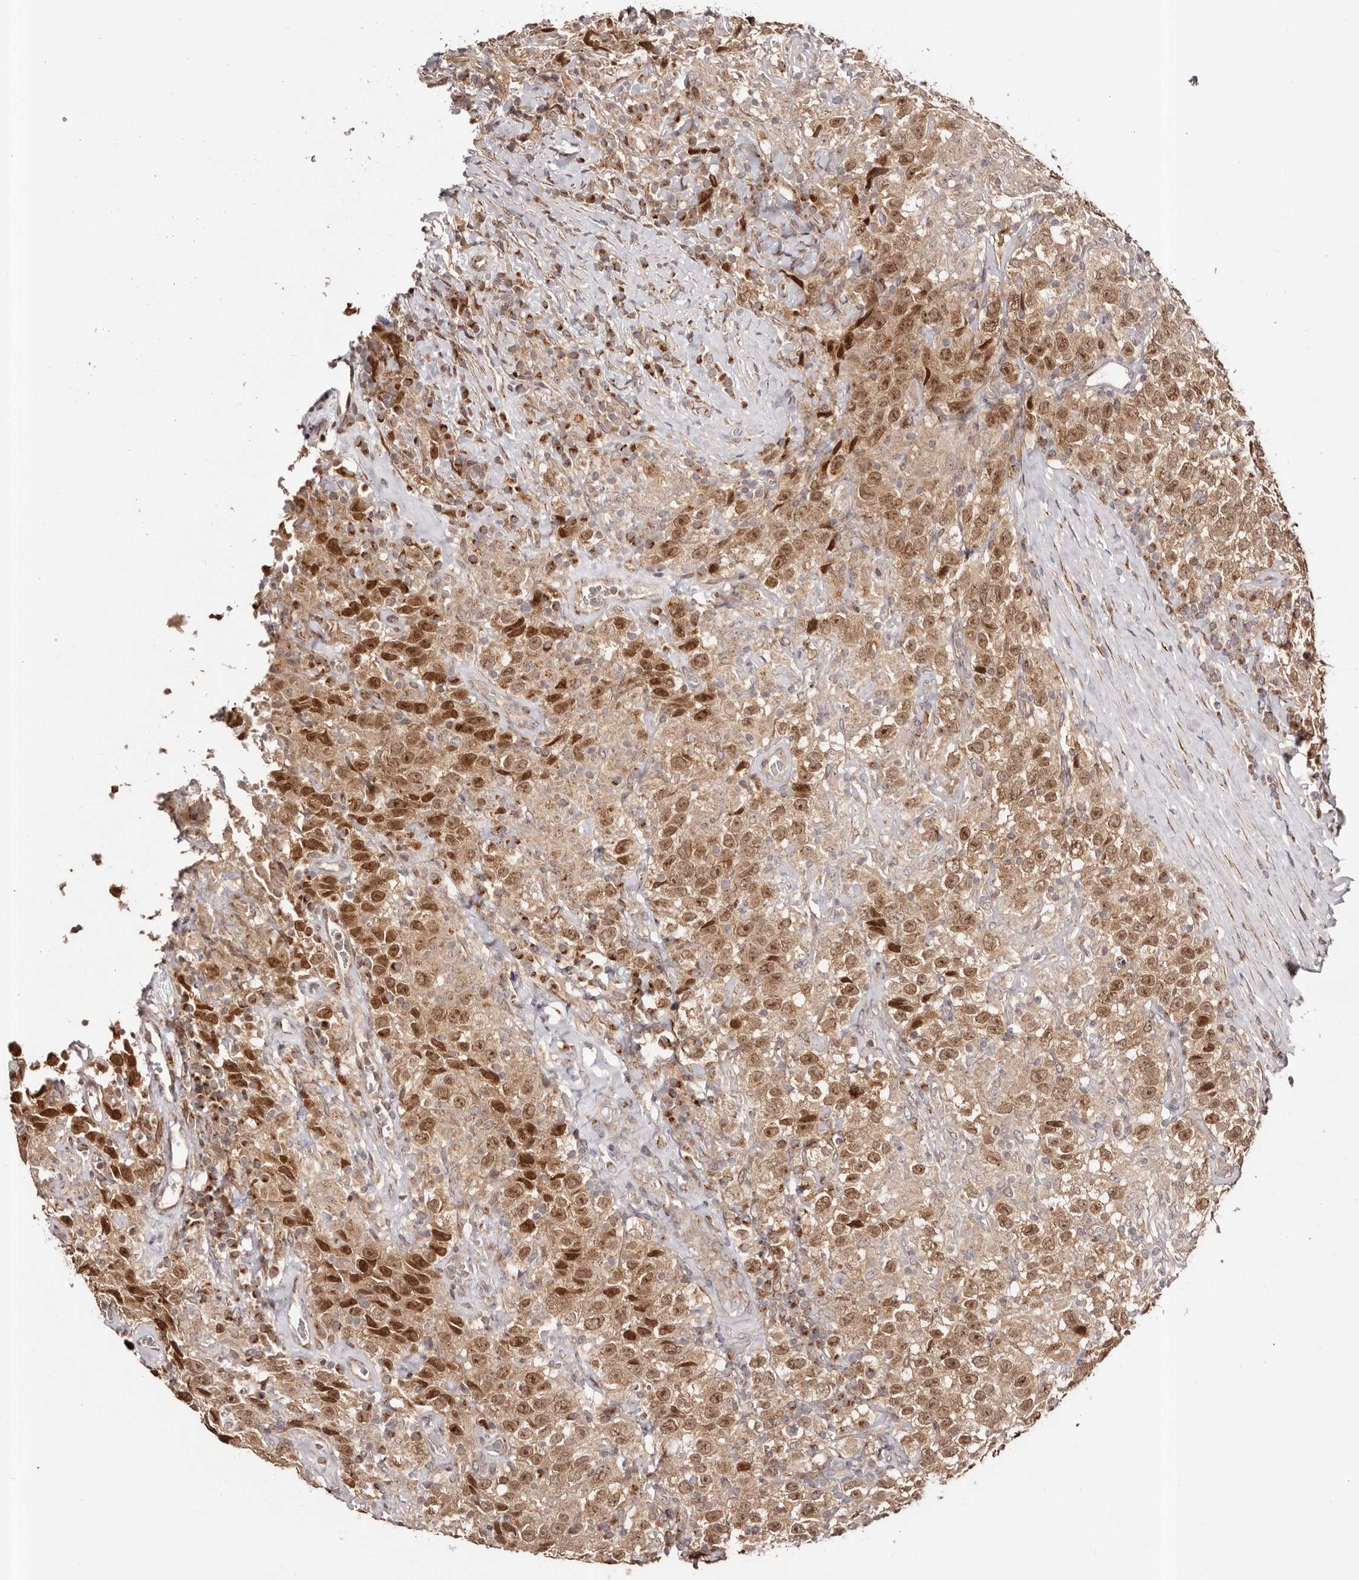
{"staining": {"intensity": "moderate", "quantity": ">75%", "location": "cytoplasmic/membranous,nuclear"}, "tissue": "testis cancer", "cell_type": "Tumor cells", "image_type": "cancer", "snomed": [{"axis": "morphology", "description": "Seminoma, NOS"}, {"axis": "topography", "description": "Testis"}], "caption": "High-power microscopy captured an immunohistochemistry (IHC) image of seminoma (testis), revealing moderate cytoplasmic/membranous and nuclear positivity in about >75% of tumor cells.", "gene": "MICAL2", "patient": {"sex": "male", "age": 41}}